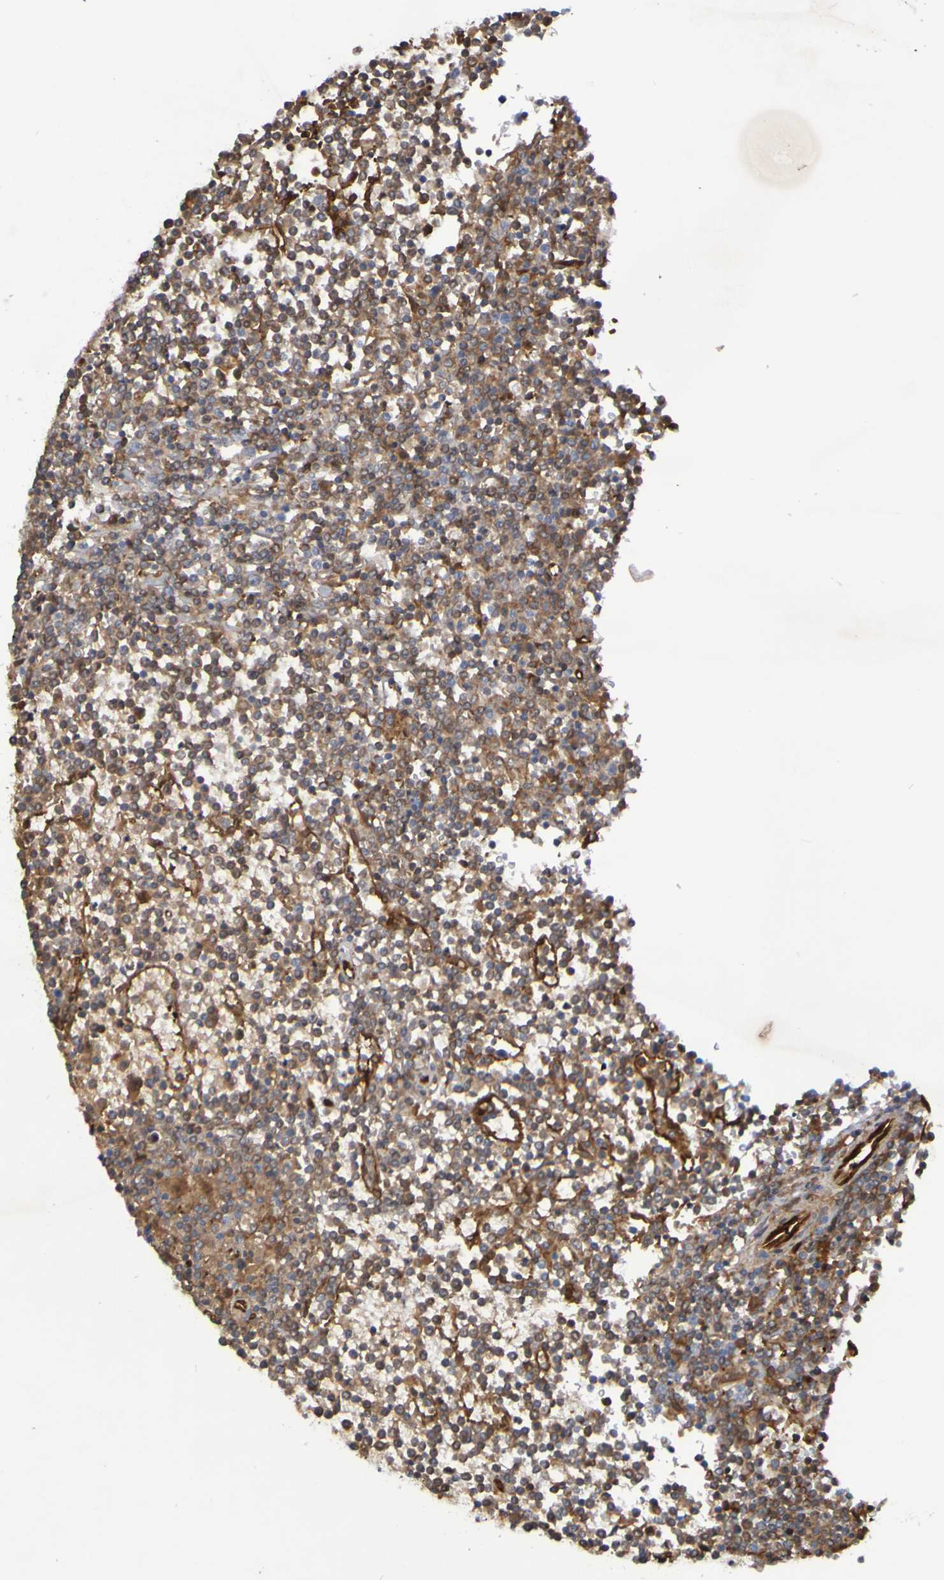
{"staining": {"intensity": "moderate", "quantity": "25%-75%", "location": "cytoplasmic/membranous"}, "tissue": "lymphoma", "cell_type": "Tumor cells", "image_type": "cancer", "snomed": [{"axis": "morphology", "description": "Malignant lymphoma, non-Hodgkin's type, Low grade"}, {"axis": "topography", "description": "Spleen"}], "caption": "Immunohistochemical staining of low-grade malignant lymphoma, non-Hodgkin's type reveals medium levels of moderate cytoplasmic/membranous protein staining in about 25%-75% of tumor cells. The protein of interest is shown in brown color, while the nuclei are stained blue.", "gene": "SERPINB6", "patient": {"sex": "female", "age": 19}}